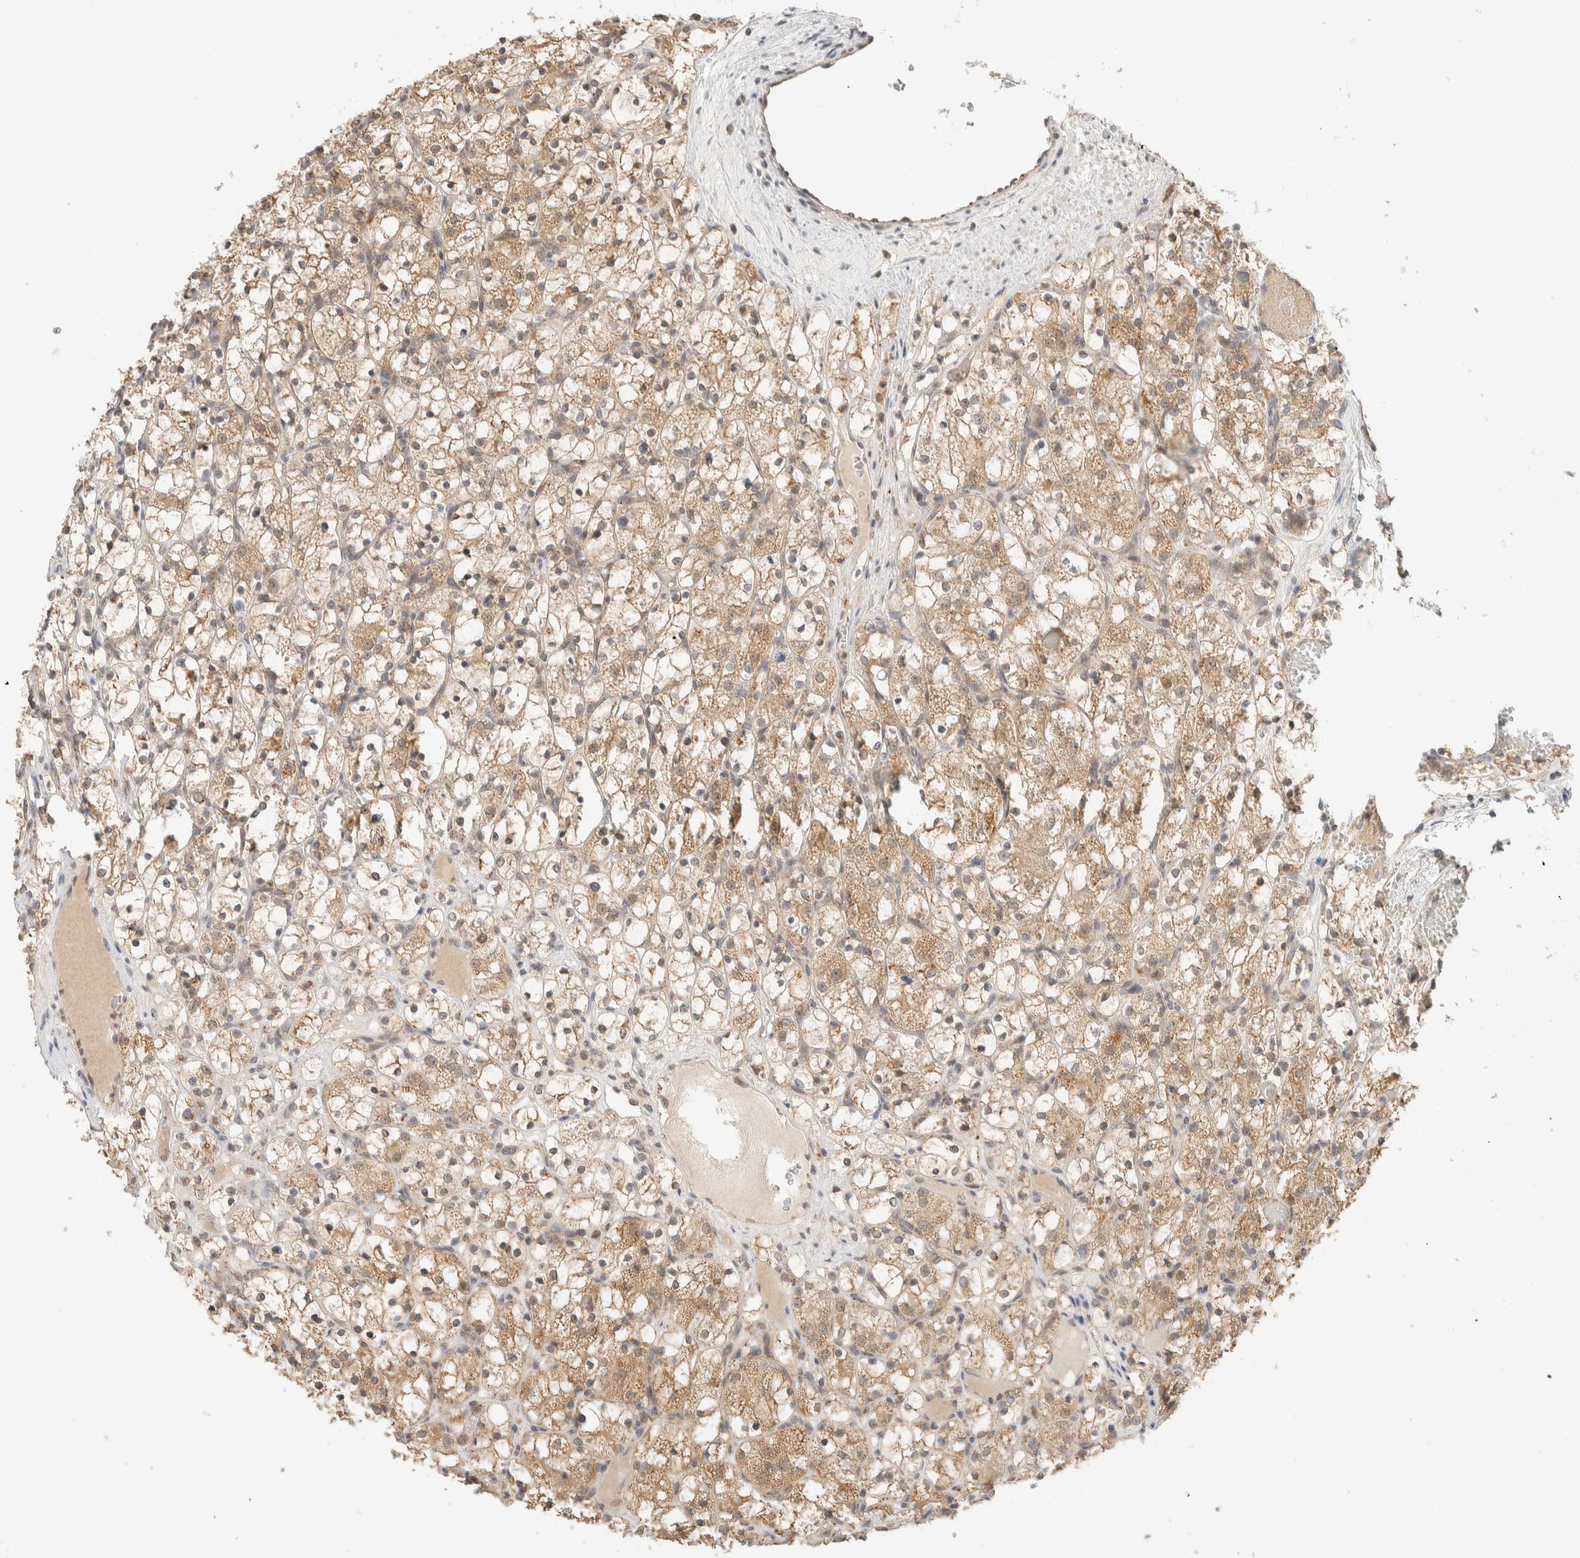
{"staining": {"intensity": "moderate", "quantity": ">75%", "location": "cytoplasmic/membranous"}, "tissue": "renal cancer", "cell_type": "Tumor cells", "image_type": "cancer", "snomed": [{"axis": "morphology", "description": "Adenocarcinoma, NOS"}, {"axis": "topography", "description": "Kidney"}], "caption": "Human renal cancer stained for a protein (brown) exhibits moderate cytoplasmic/membranous positive positivity in about >75% of tumor cells.", "gene": "MRPL41", "patient": {"sex": "female", "age": 69}}